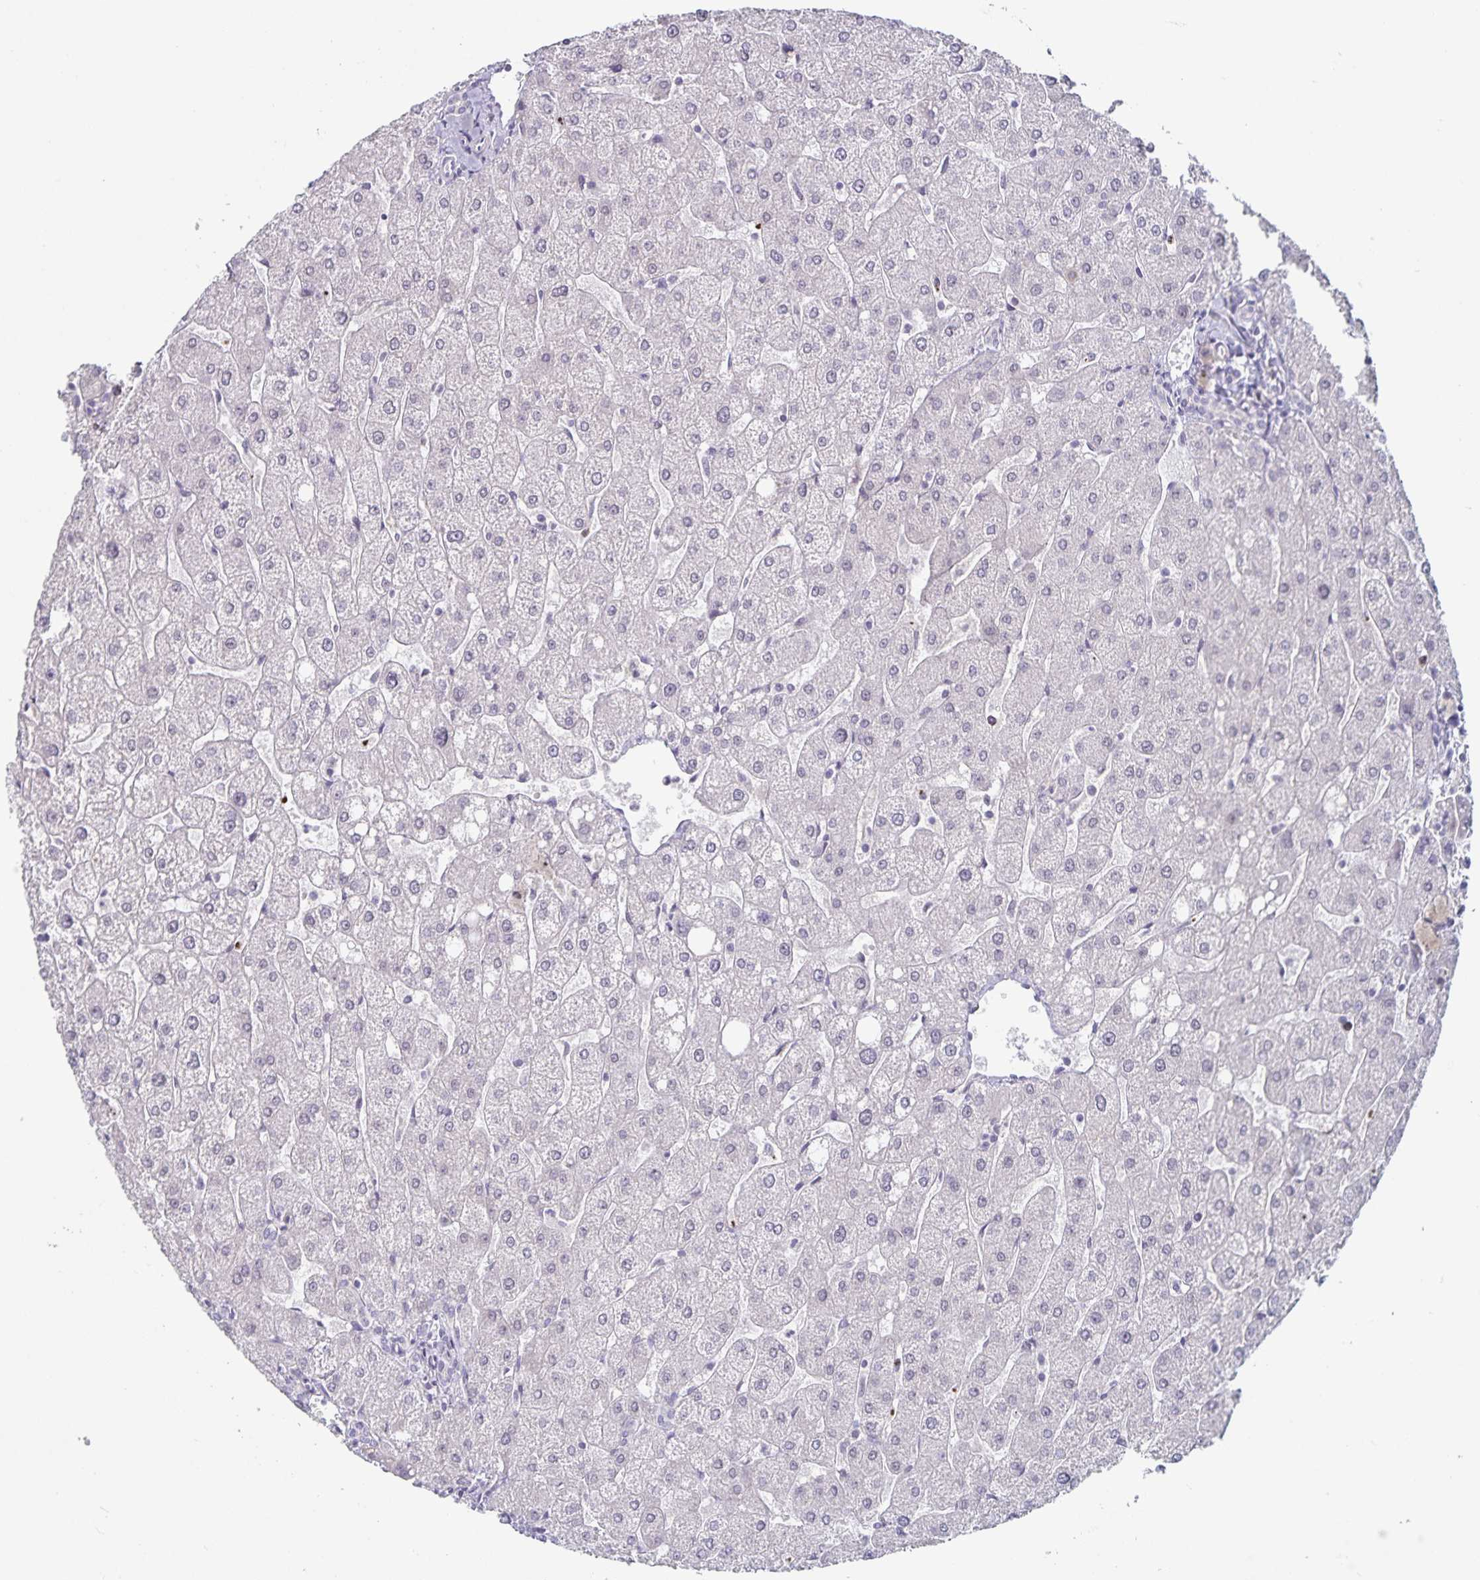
{"staining": {"intensity": "negative", "quantity": "none", "location": "none"}, "tissue": "liver", "cell_type": "Cholangiocytes", "image_type": "normal", "snomed": [{"axis": "morphology", "description": "Normal tissue, NOS"}, {"axis": "topography", "description": "Liver"}], "caption": "Immunohistochemistry (IHC) of normal liver shows no positivity in cholangiocytes. (DAB (3,3'-diaminobenzidine) IHC with hematoxylin counter stain).", "gene": "DNAH9", "patient": {"sex": "male", "age": 67}}